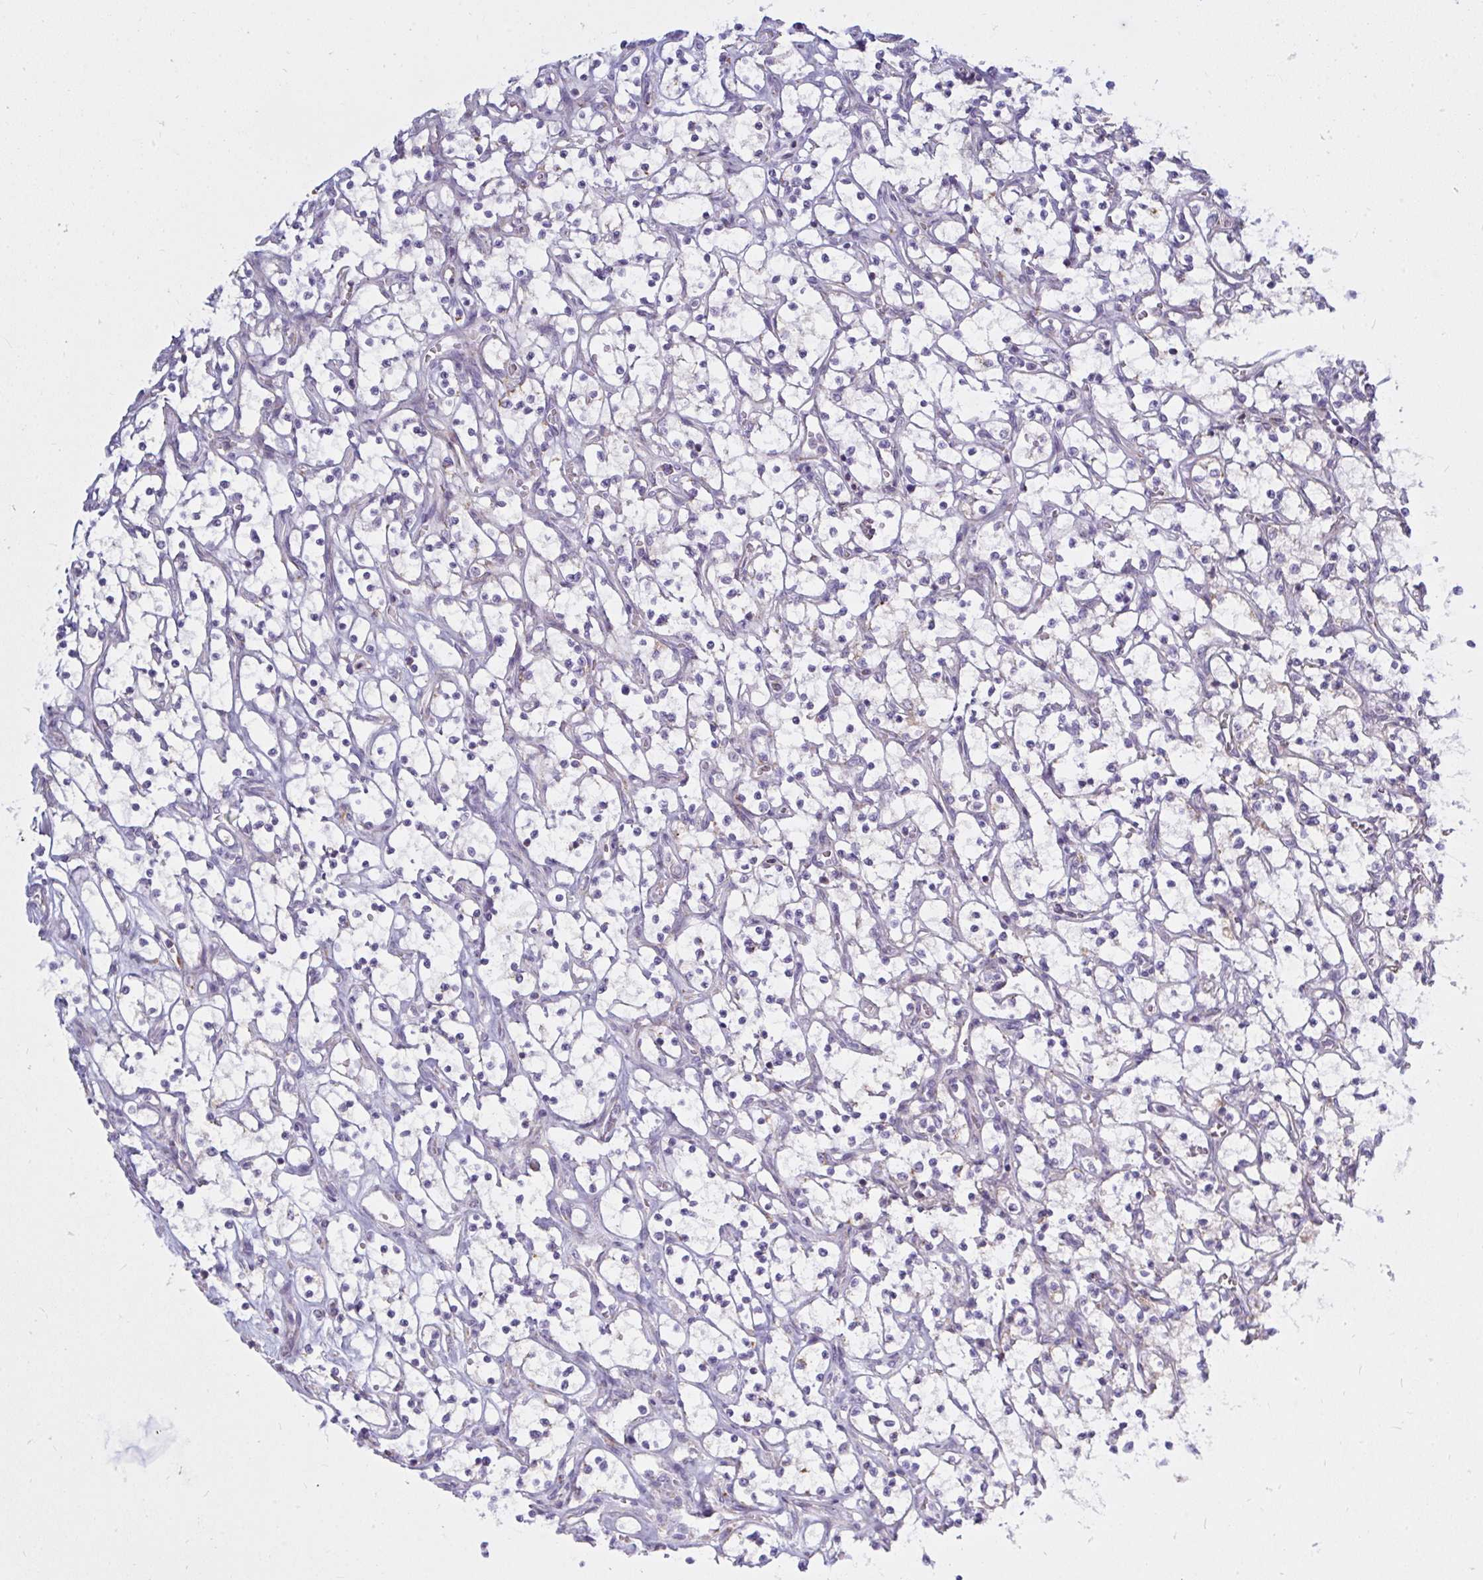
{"staining": {"intensity": "negative", "quantity": "none", "location": "none"}, "tissue": "renal cancer", "cell_type": "Tumor cells", "image_type": "cancer", "snomed": [{"axis": "morphology", "description": "Adenocarcinoma, NOS"}, {"axis": "topography", "description": "Kidney"}], "caption": "The photomicrograph demonstrates no significant expression in tumor cells of renal cancer (adenocarcinoma). (DAB immunohistochemistry (IHC) visualized using brightfield microscopy, high magnification).", "gene": "ATG9A", "patient": {"sex": "female", "age": 69}}